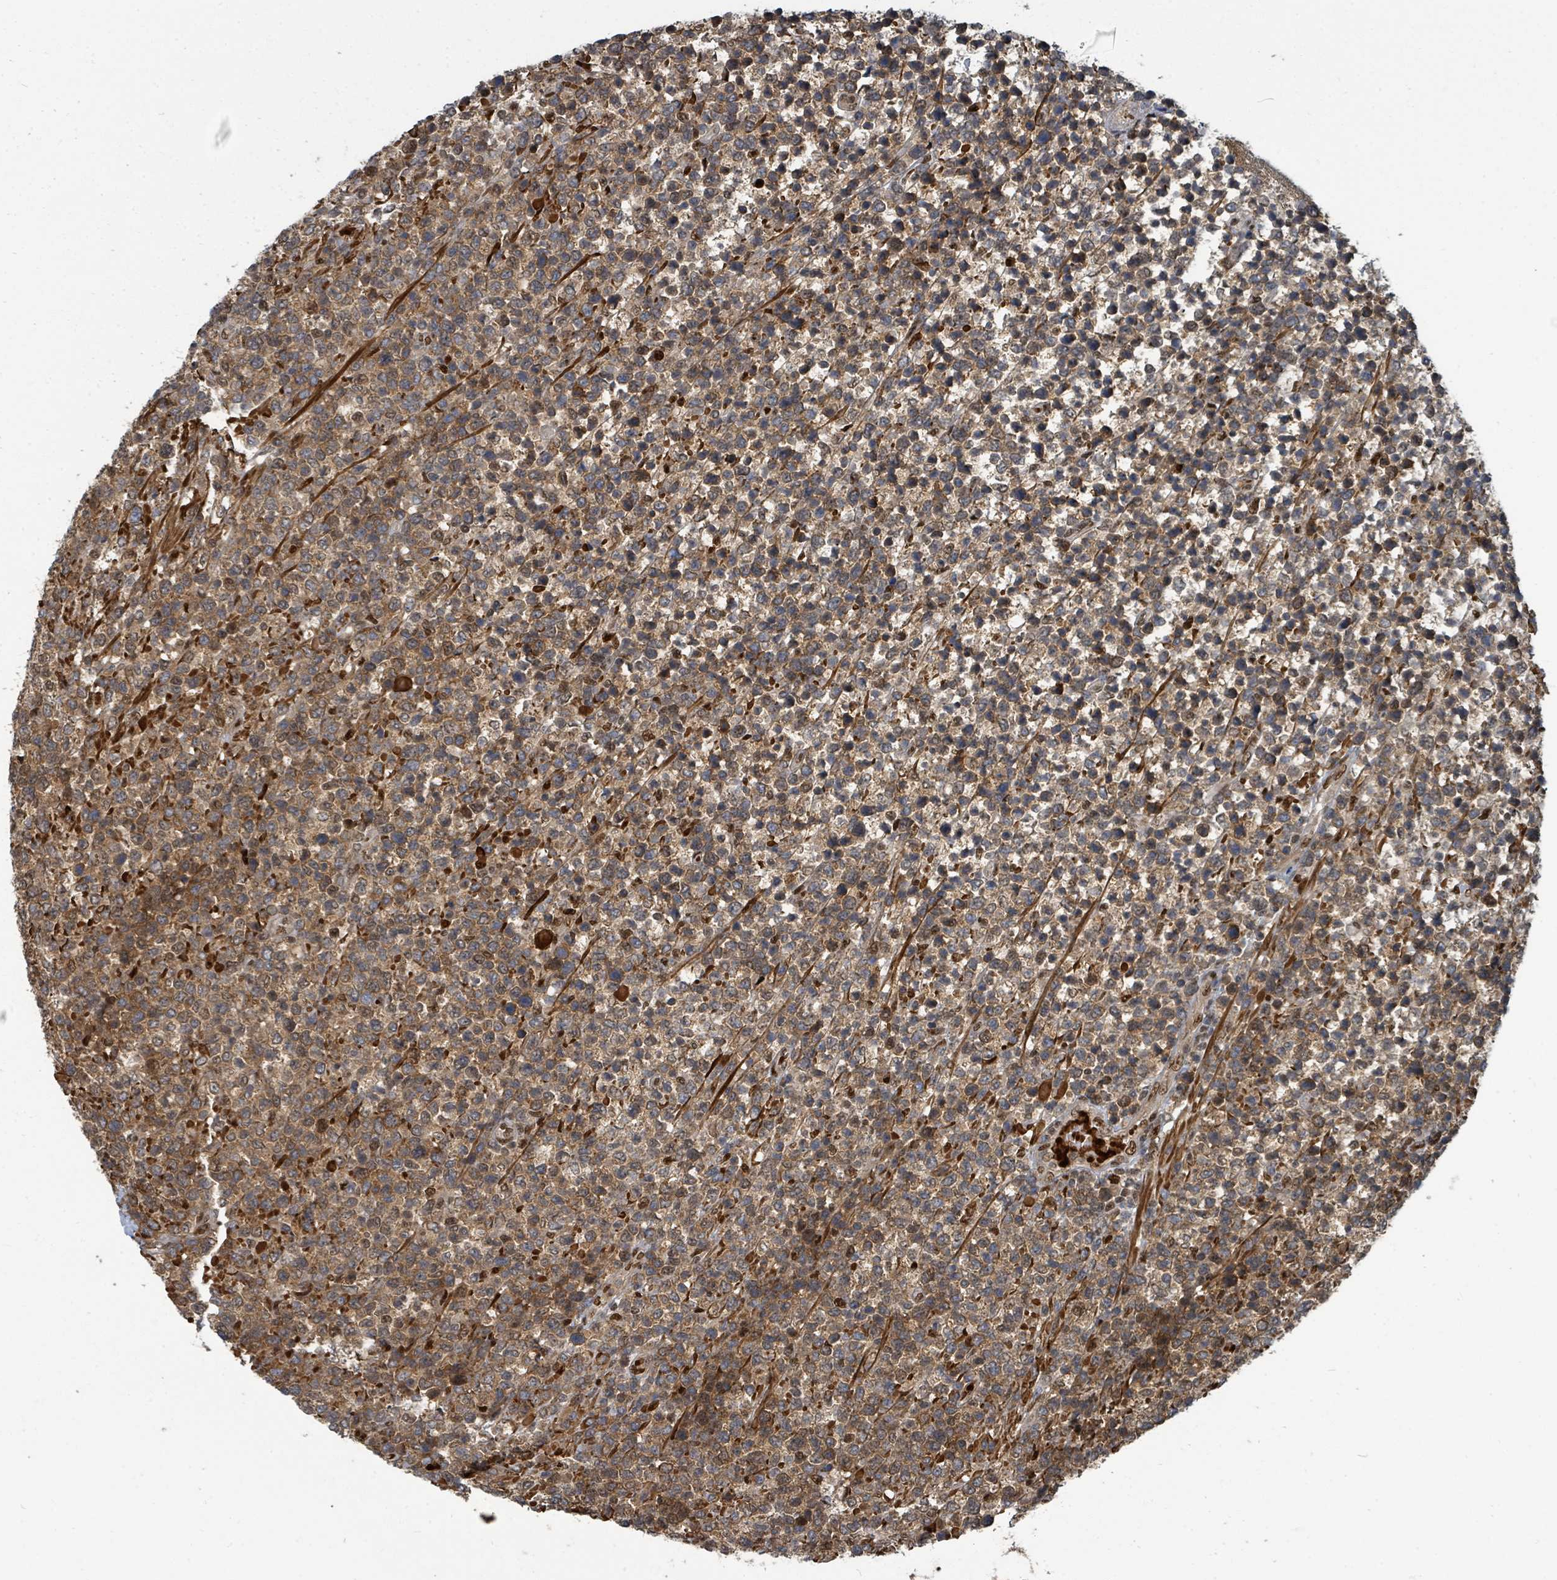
{"staining": {"intensity": "moderate", "quantity": ">75%", "location": "cytoplasmic/membranous"}, "tissue": "lymphoma", "cell_type": "Tumor cells", "image_type": "cancer", "snomed": [{"axis": "morphology", "description": "Malignant lymphoma, non-Hodgkin's type, High grade"}, {"axis": "topography", "description": "Soft tissue"}], "caption": "A micrograph of lymphoma stained for a protein displays moderate cytoplasmic/membranous brown staining in tumor cells.", "gene": "TRDMT1", "patient": {"sex": "female", "age": 56}}